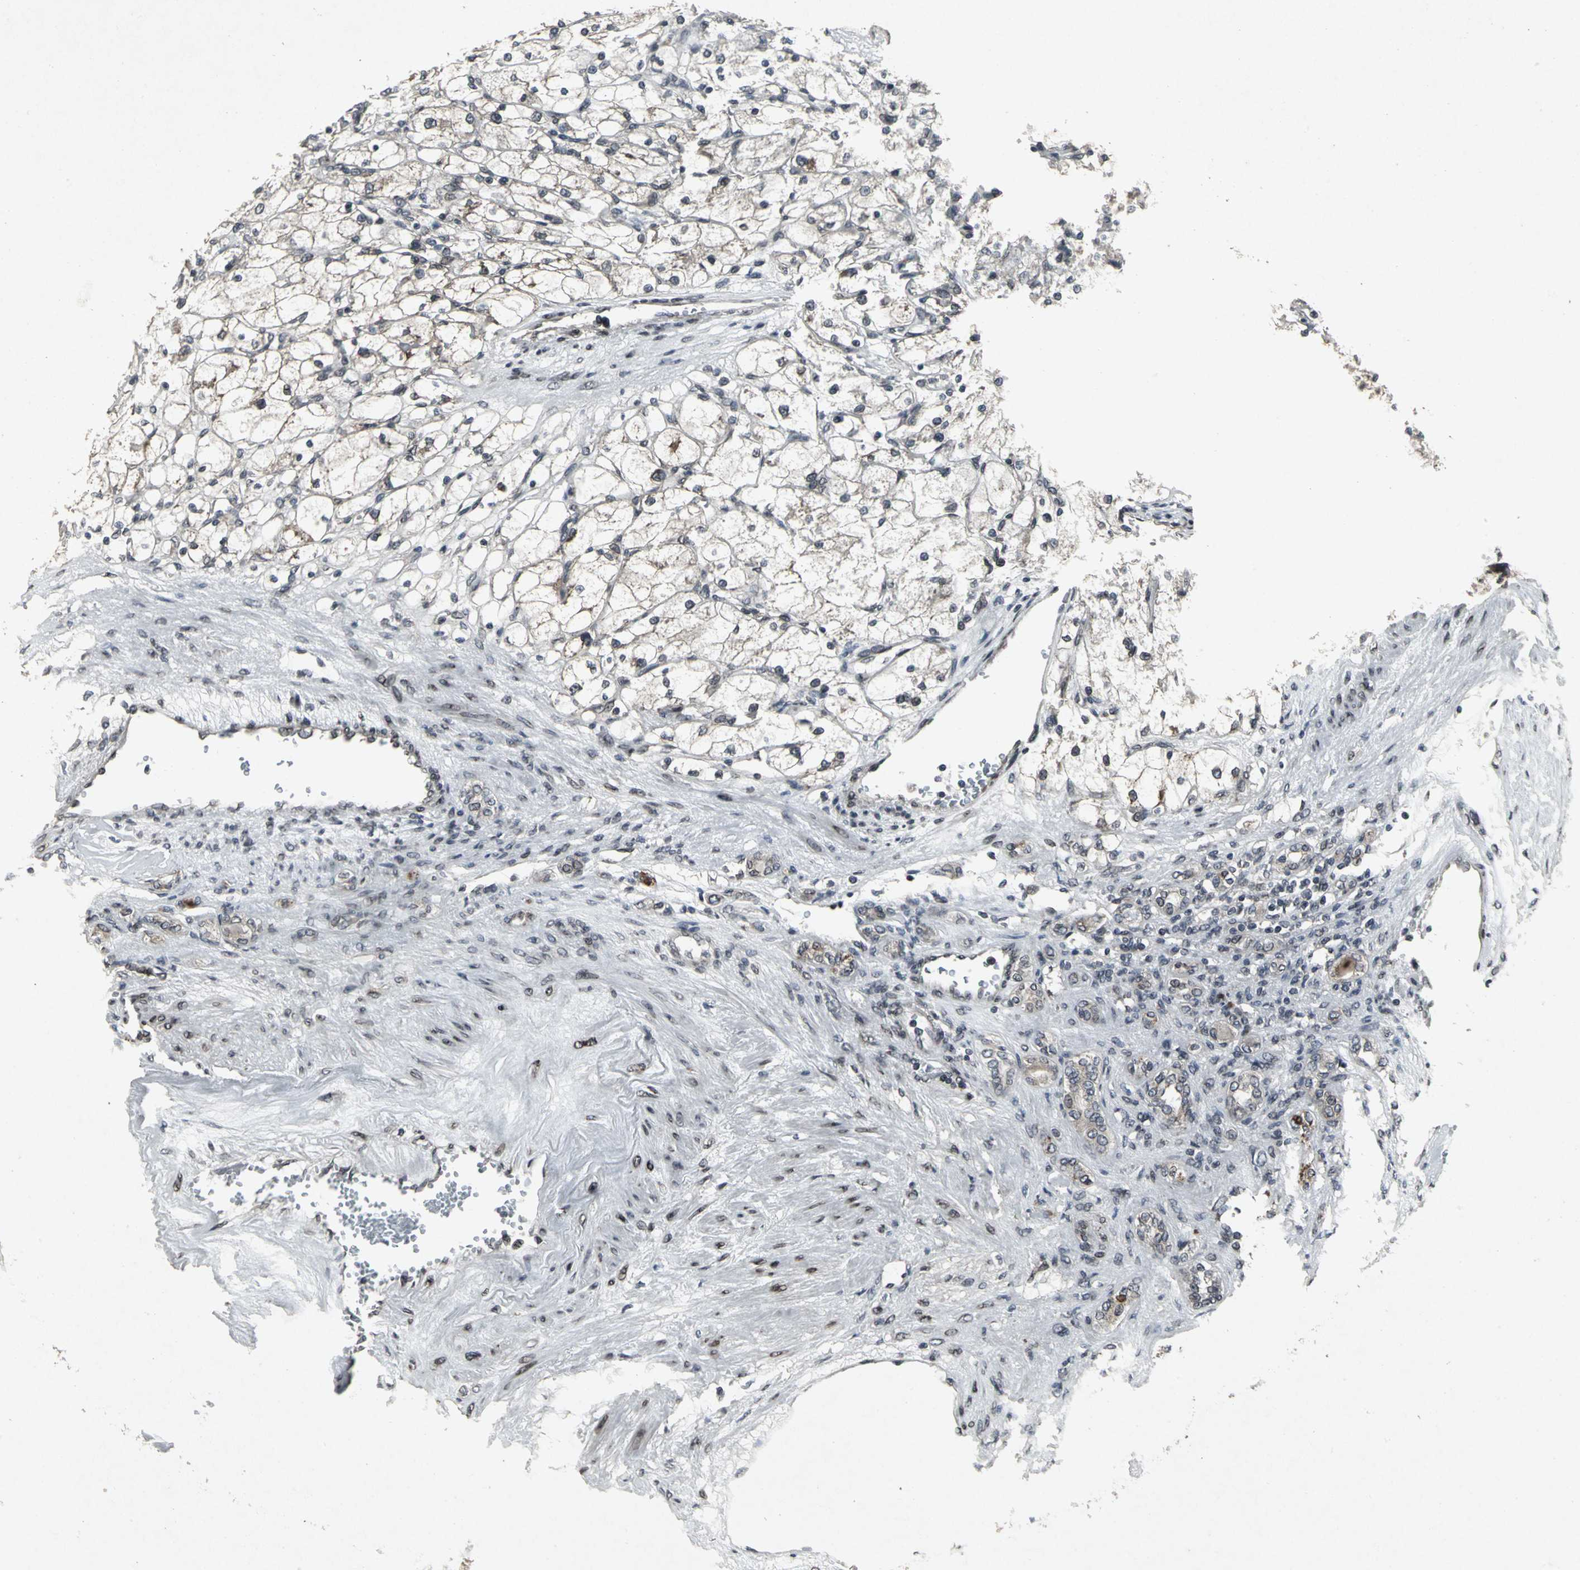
{"staining": {"intensity": "moderate", "quantity": "<25%", "location": "cytoplasmic/membranous"}, "tissue": "renal cancer", "cell_type": "Tumor cells", "image_type": "cancer", "snomed": [{"axis": "morphology", "description": "Adenocarcinoma, NOS"}, {"axis": "topography", "description": "Kidney"}], "caption": "This image demonstrates immunohistochemistry staining of human renal adenocarcinoma, with low moderate cytoplasmic/membranous staining in about <25% of tumor cells.", "gene": "SH2B3", "patient": {"sex": "female", "age": 83}}